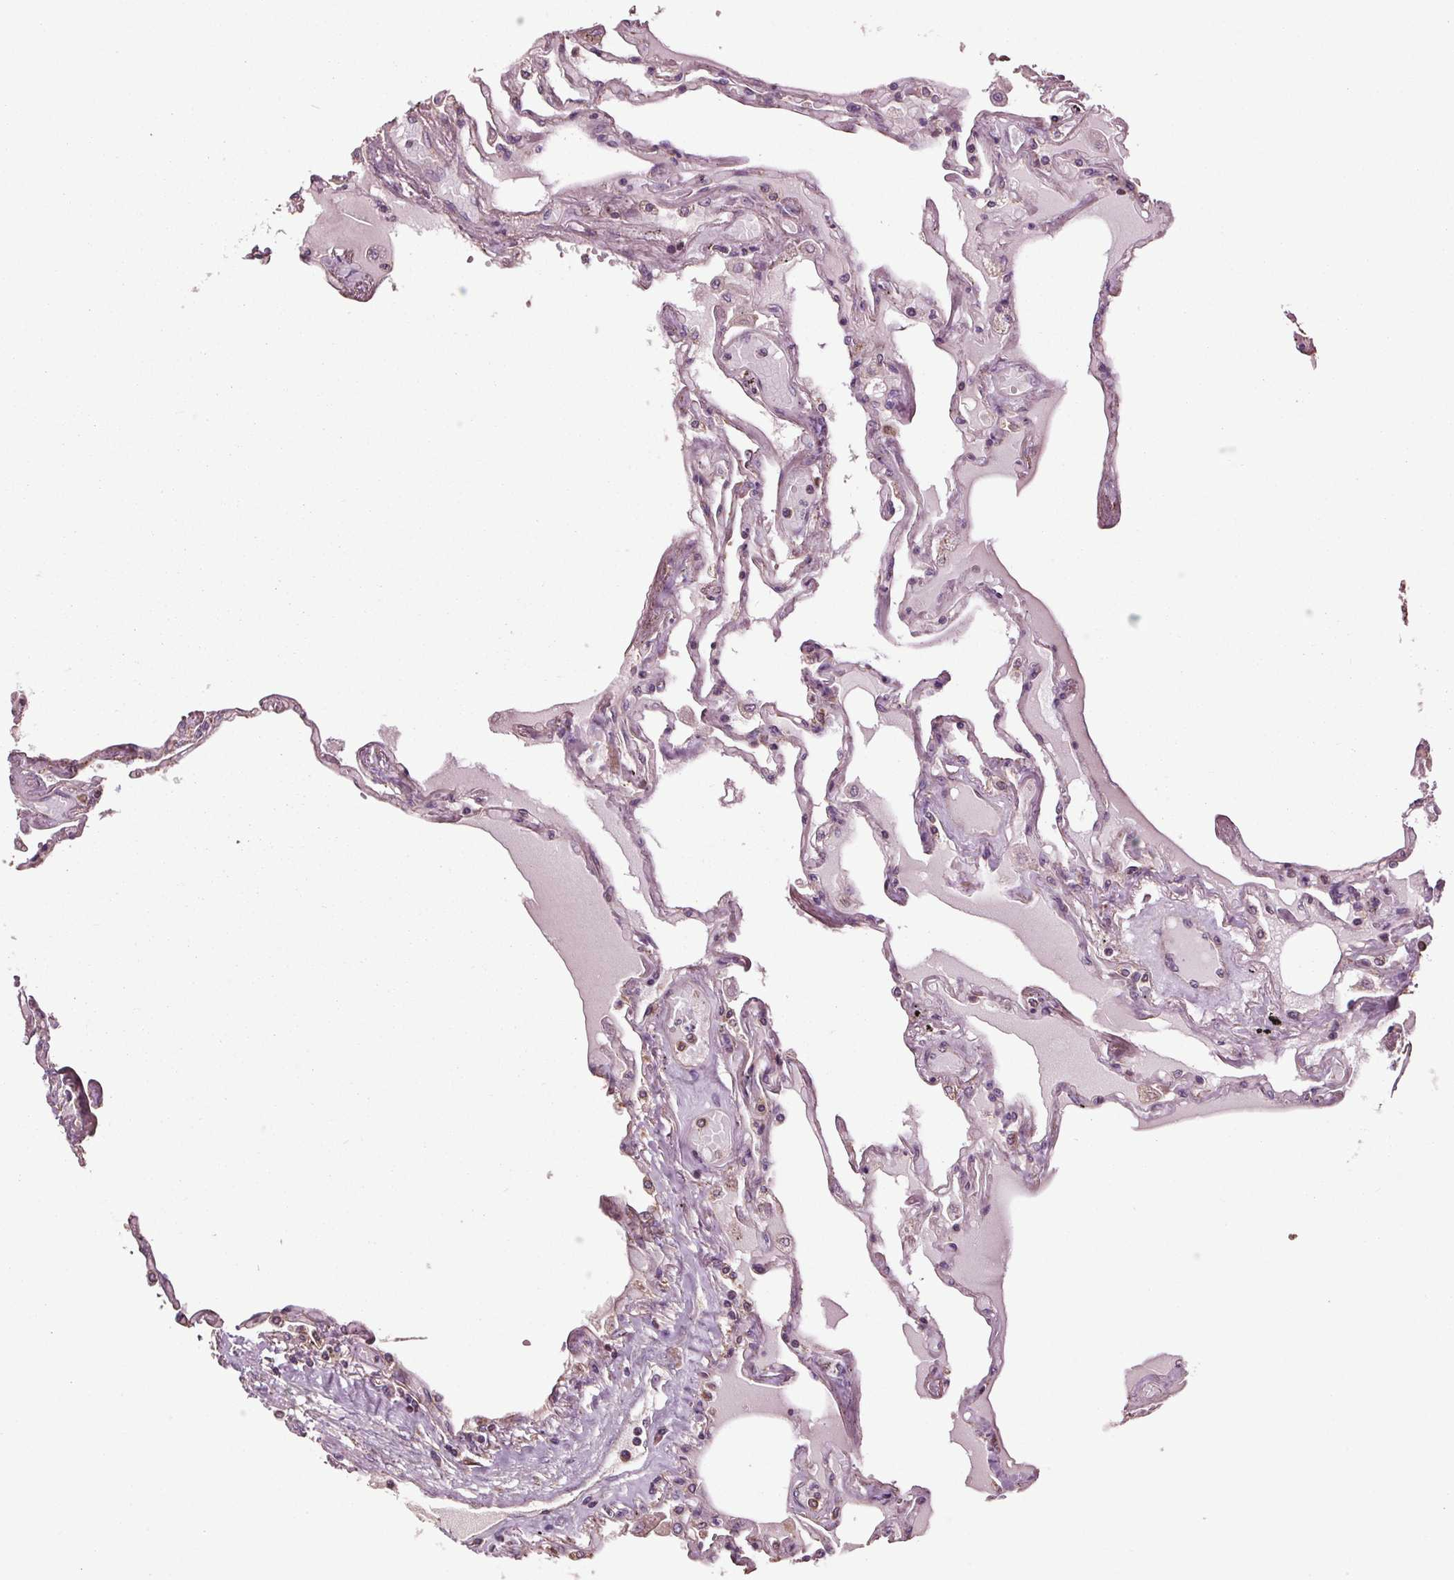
{"staining": {"intensity": "moderate", "quantity": "<25%", "location": "cytoplasmic/membranous"}, "tissue": "lung", "cell_type": "Alveolar cells", "image_type": "normal", "snomed": [{"axis": "morphology", "description": "Normal tissue, NOS"}, {"axis": "morphology", "description": "Adenocarcinoma, NOS"}, {"axis": "topography", "description": "Cartilage tissue"}, {"axis": "topography", "description": "Lung"}], "caption": "Immunohistochemical staining of benign human lung demonstrates moderate cytoplasmic/membranous protein expression in about <25% of alveolar cells. (brown staining indicates protein expression, while blue staining denotes nuclei).", "gene": "RNPEP", "patient": {"sex": "female", "age": 67}}